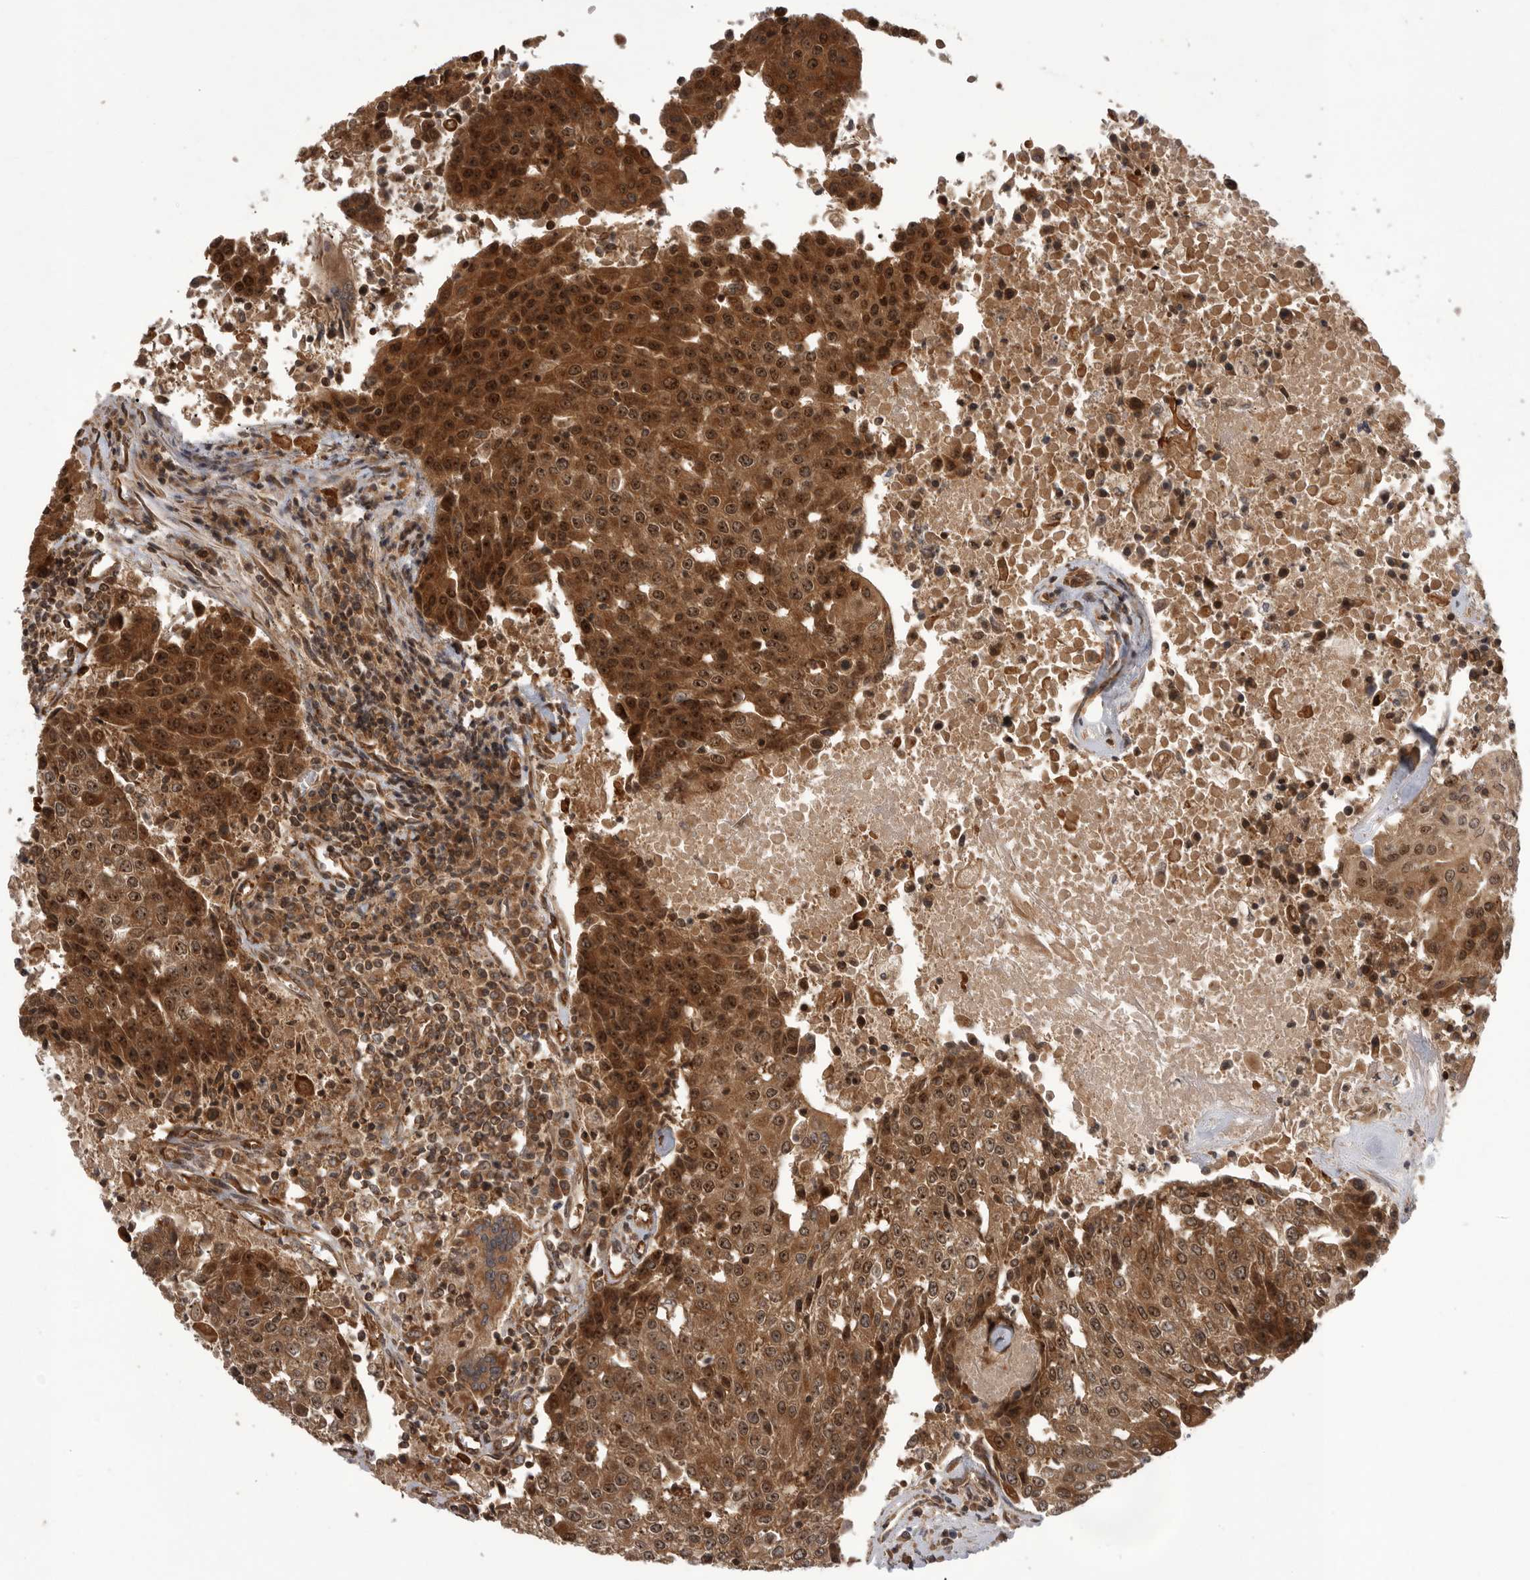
{"staining": {"intensity": "moderate", "quantity": ">75%", "location": "cytoplasmic/membranous,nuclear"}, "tissue": "urothelial cancer", "cell_type": "Tumor cells", "image_type": "cancer", "snomed": [{"axis": "morphology", "description": "Urothelial carcinoma, High grade"}, {"axis": "topography", "description": "Urinary bladder"}], "caption": "Human high-grade urothelial carcinoma stained with a protein marker displays moderate staining in tumor cells.", "gene": "DHDDS", "patient": {"sex": "female", "age": 85}}